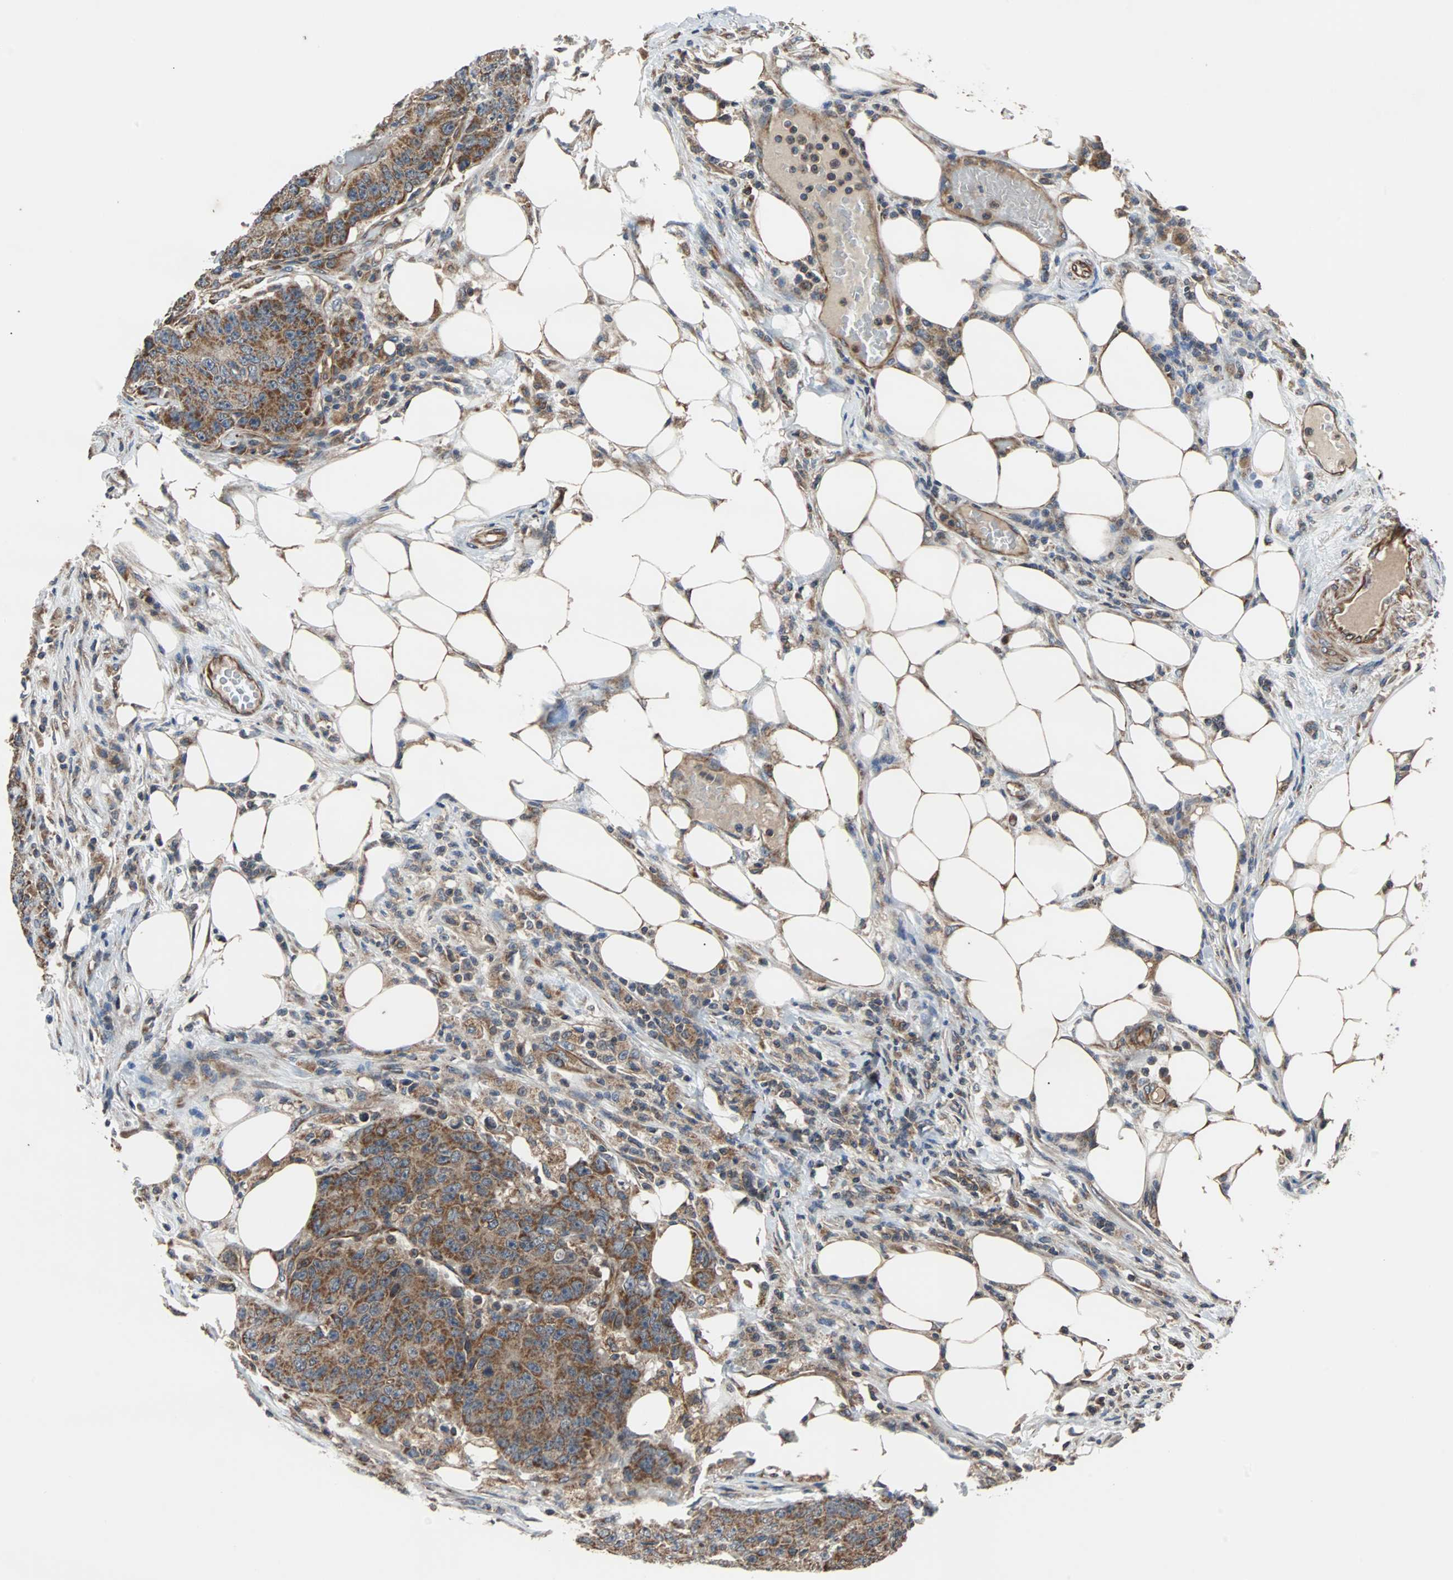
{"staining": {"intensity": "moderate", "quantity": ">75%", "location": "cytoplasmic/membranous"}, "tissue": "colorectal cancer", "cell_type": "Tumor cells", "image_type": "cancer", "snomed": [{"axis": "morphology", "description": "Adenocarcinoma, NOS"}, {"axis": "topography", "description": "Colon"}], "caption": "Colorectal cancer (adenocarcinoma) tissue shows moderate cytoplasmic/membranous expression in approximately >75% of tumor cells", "gene": "ACTR3", "patient": {"sex": "female", "age": 86}}